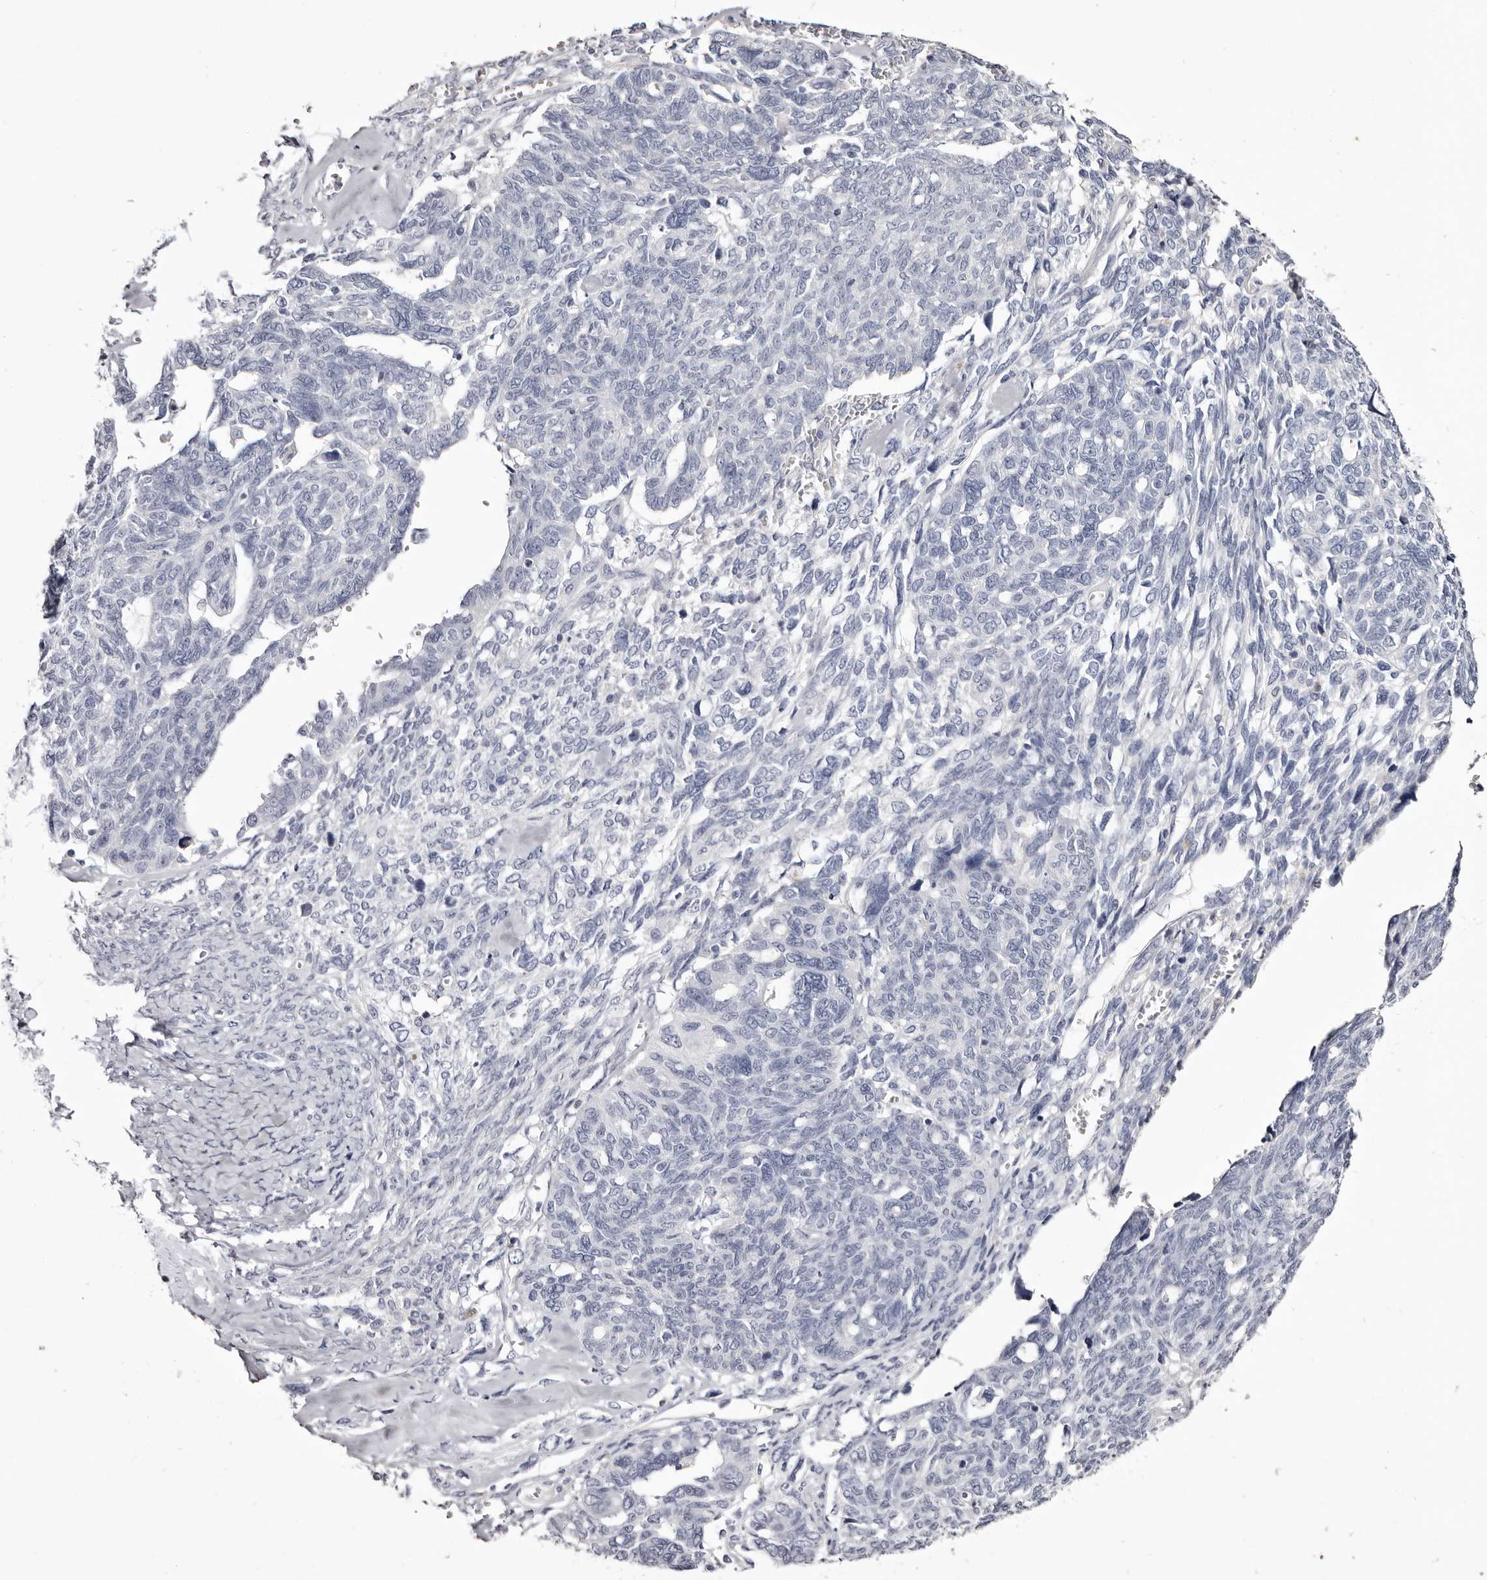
{"staining": {"intensity": "negative", "quantity": "none", "location": "none"}, "tissue": "ovarian cancer", "cell_type": "Tumor cells", "image_type": "cancer", "snomed": [{"axis": "morphology", "description": "Cystadenocarcinoma, serous, NOS"}, {"axis": "topography", "description": "Ovary"}], "caption": "Ovarian serous cystadenocarcinoma was stained to show a protein in brown. There is no significant staining in tumor cells.", "gene": "CA6", "patient": {"sex": "female", "age": 79}}